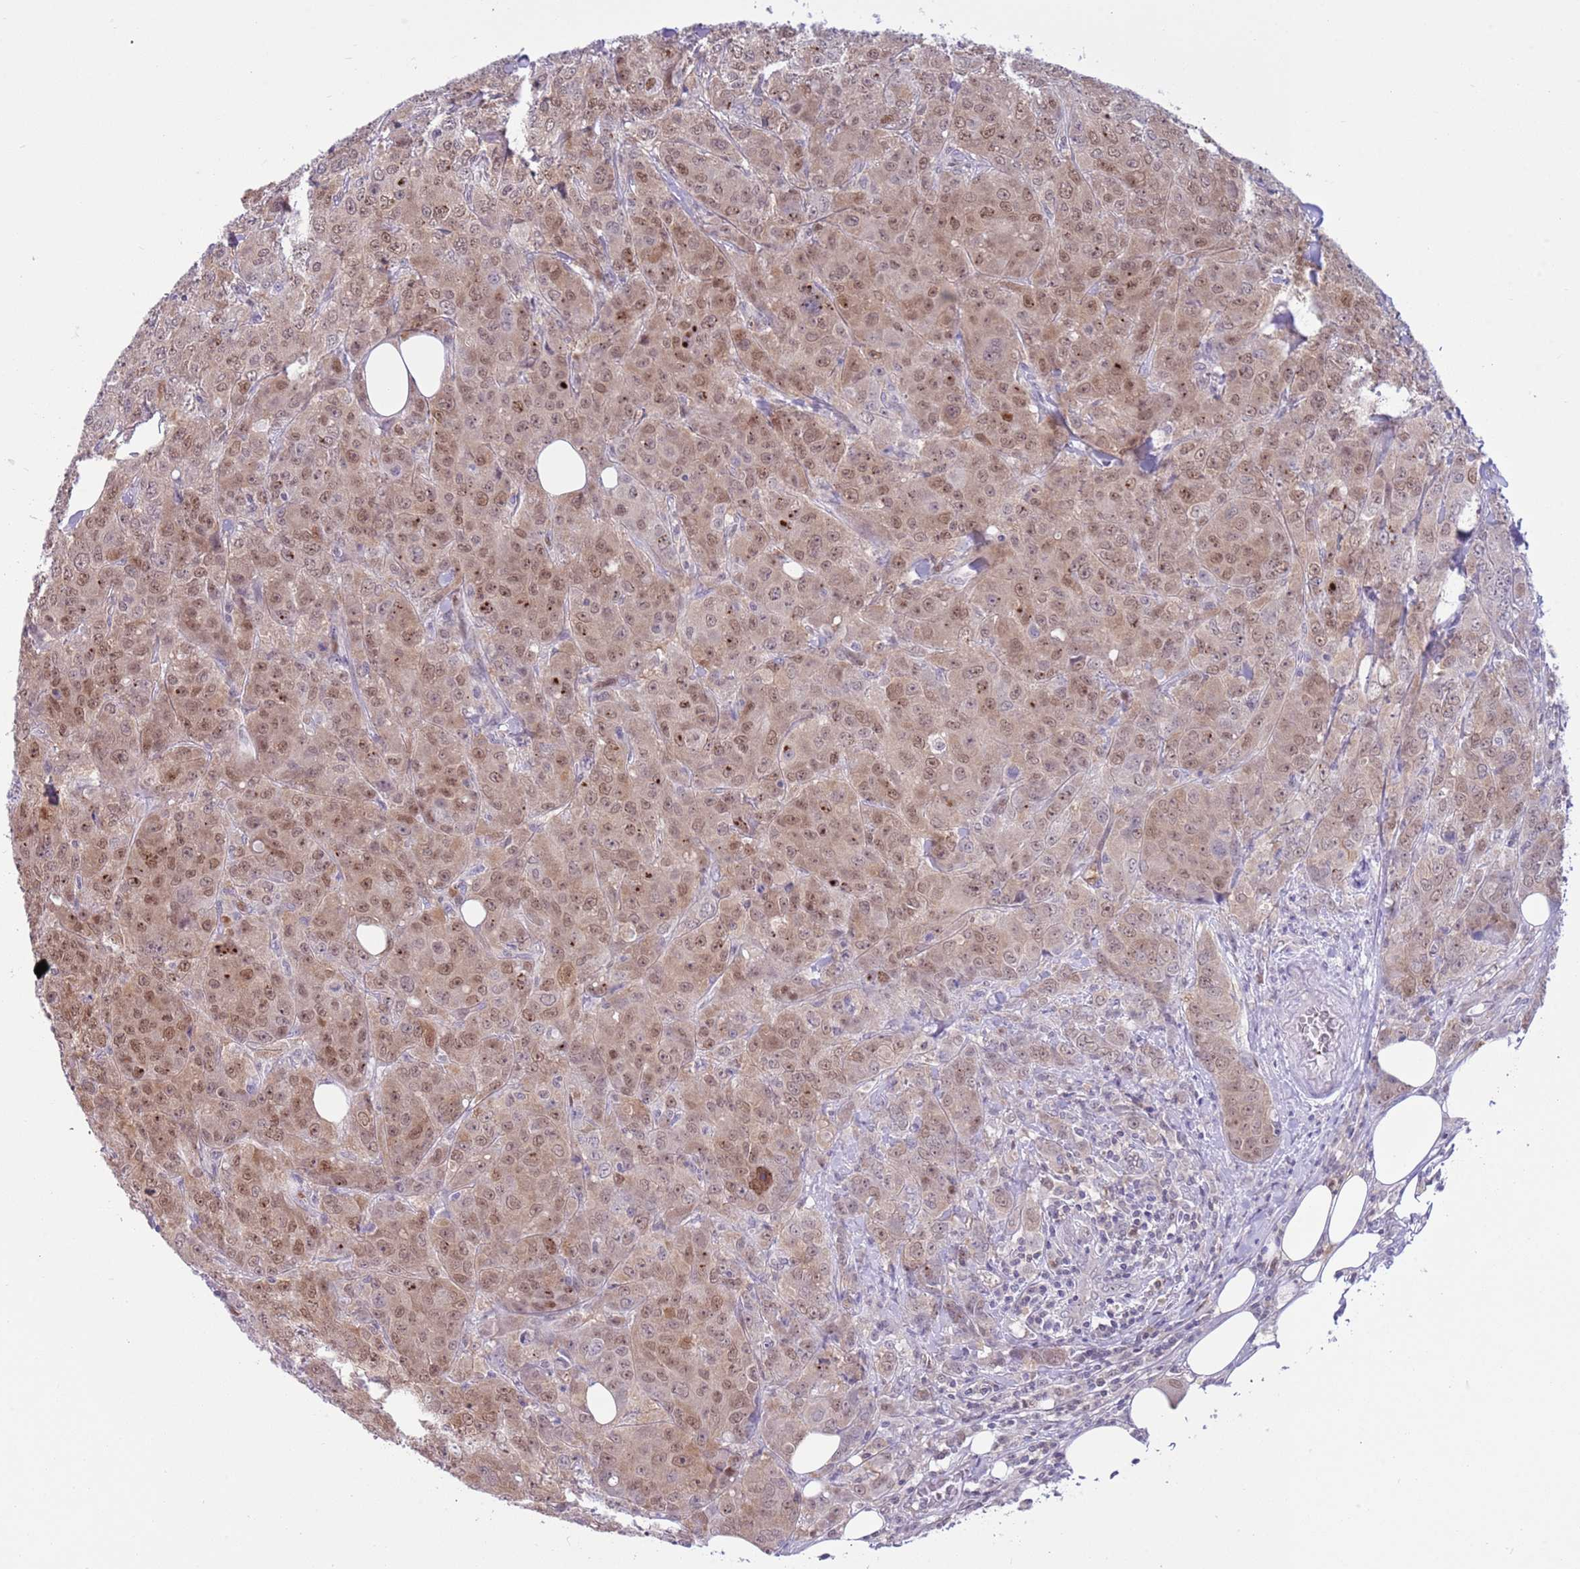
{"staining": {"intensity": "weak", "quantity": ">75%", "location": "cytoplasmic/membranous,nuclear"}, "tissue": "breast cancer", "cell_type": "Tumor cells", "image_type": "cancer", "snomed": [{"axis": "morphology", "description": "Duct carcinoma"}, {"axis": "topography", "description": "Breast"}], "caption": "Immunohistochemistry image of neoplastic tissue: human breast cancer (infiltrating ductal carcinoma) stained using IHC shows low levels of weak protein expression localized specifically in the cytoplasmic/membranous and nuclear of tumor cells, appearing as a cytoplasmic/membranous and nuclear brown color.", "gene": "DDI2", "patient": {"sex": "female", "age": 43}}